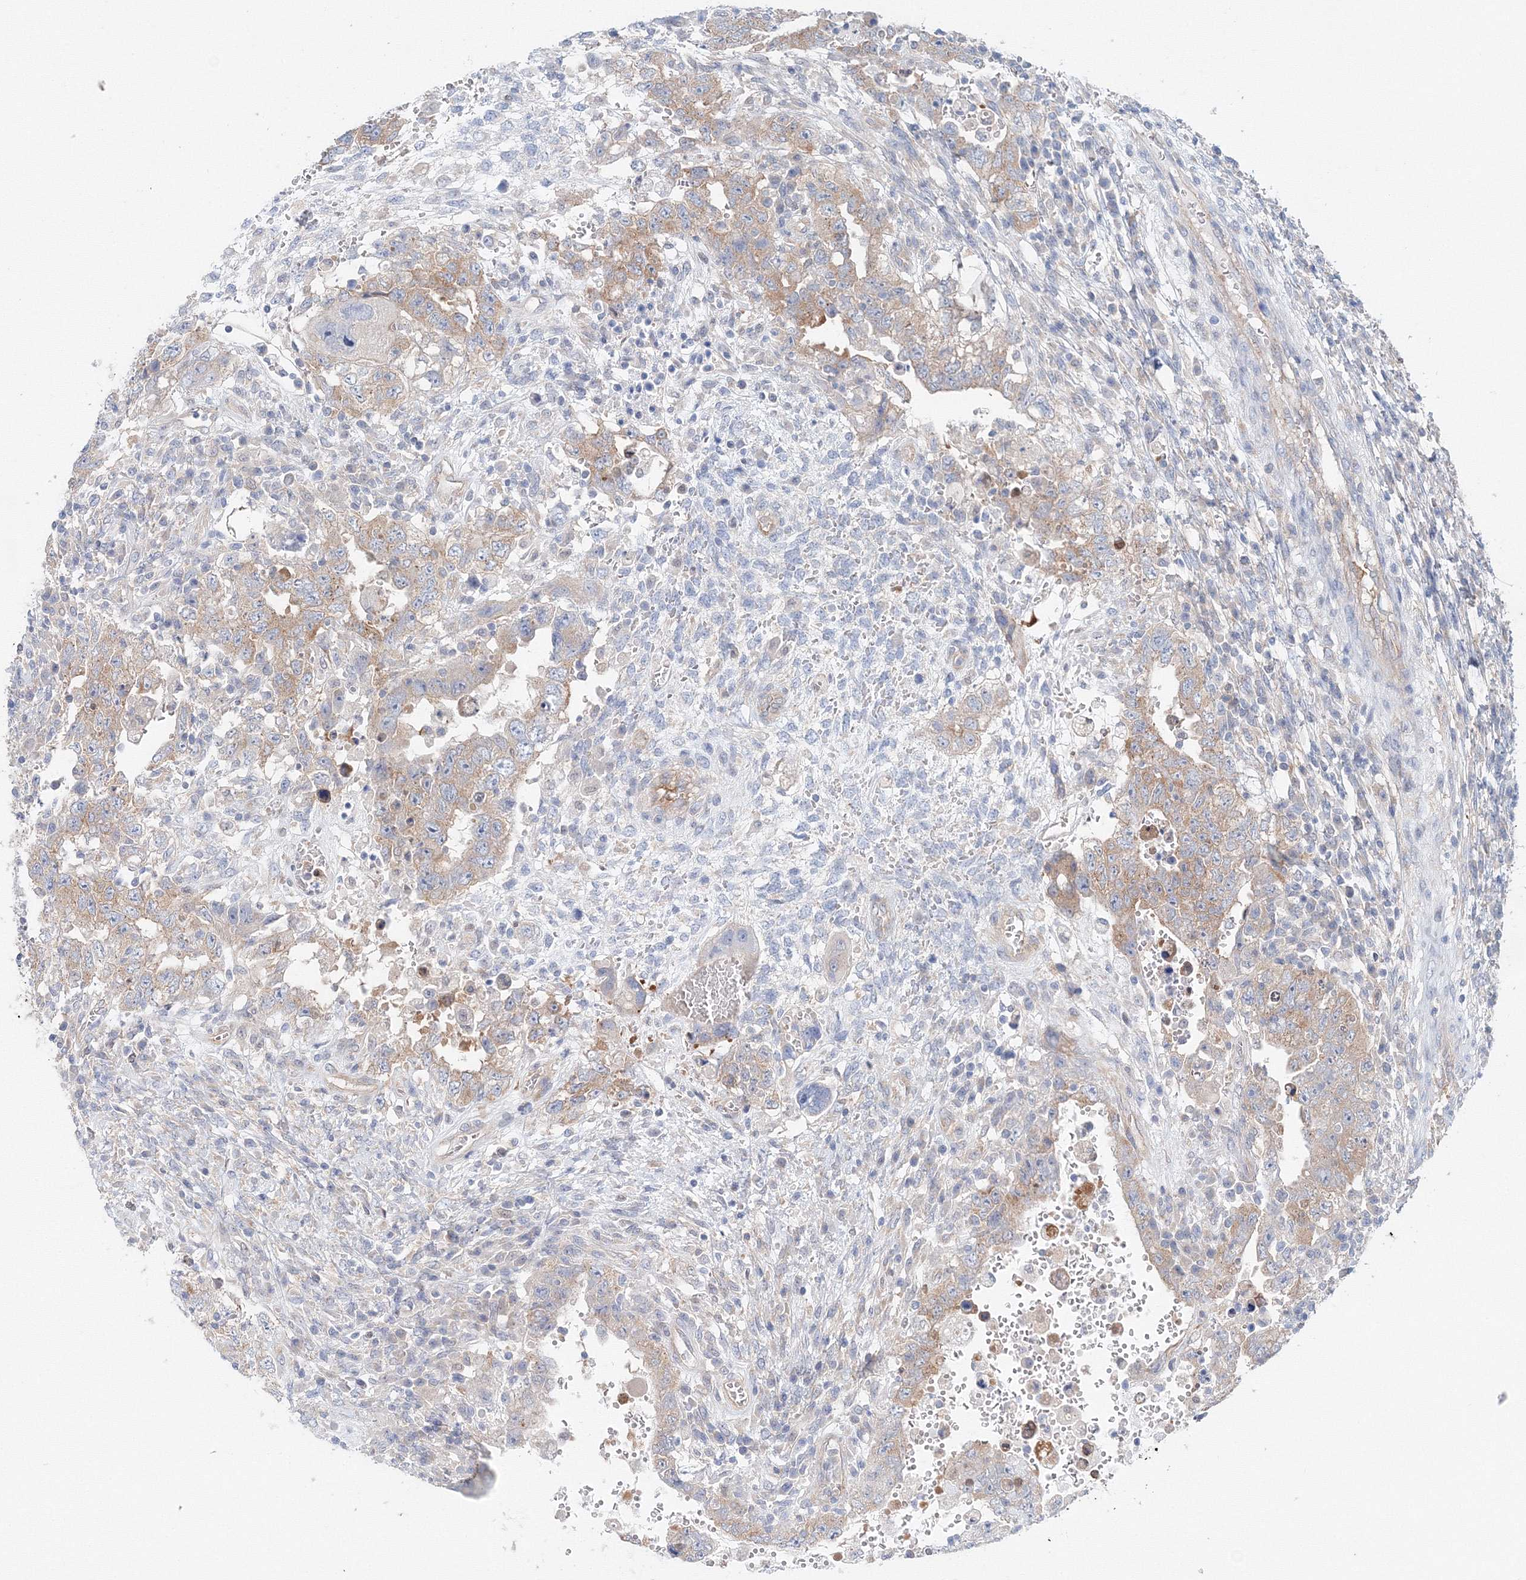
{"staining": {"intensity": "weak", "quantity": "25%-75%", "location": "cytoplasmic/membranous"}, "tissue": "testis cancer", "cell_type": "Tumor cells", "image_type": "cancer", "snomed": [{"axis": "morphology", "description": "Carcinoma, Embryonal, NOS"}, {"axis": "topography", "description": "Testis"}], "caption": "An image showing weak cytoplasmic/membranous expression in about 25%-75% of tumor cells in testis cancer, as visualized by brown immunohistochemical staining.", "gene": "TPRKB", "patient": {"sex": "male", "age": 26}}